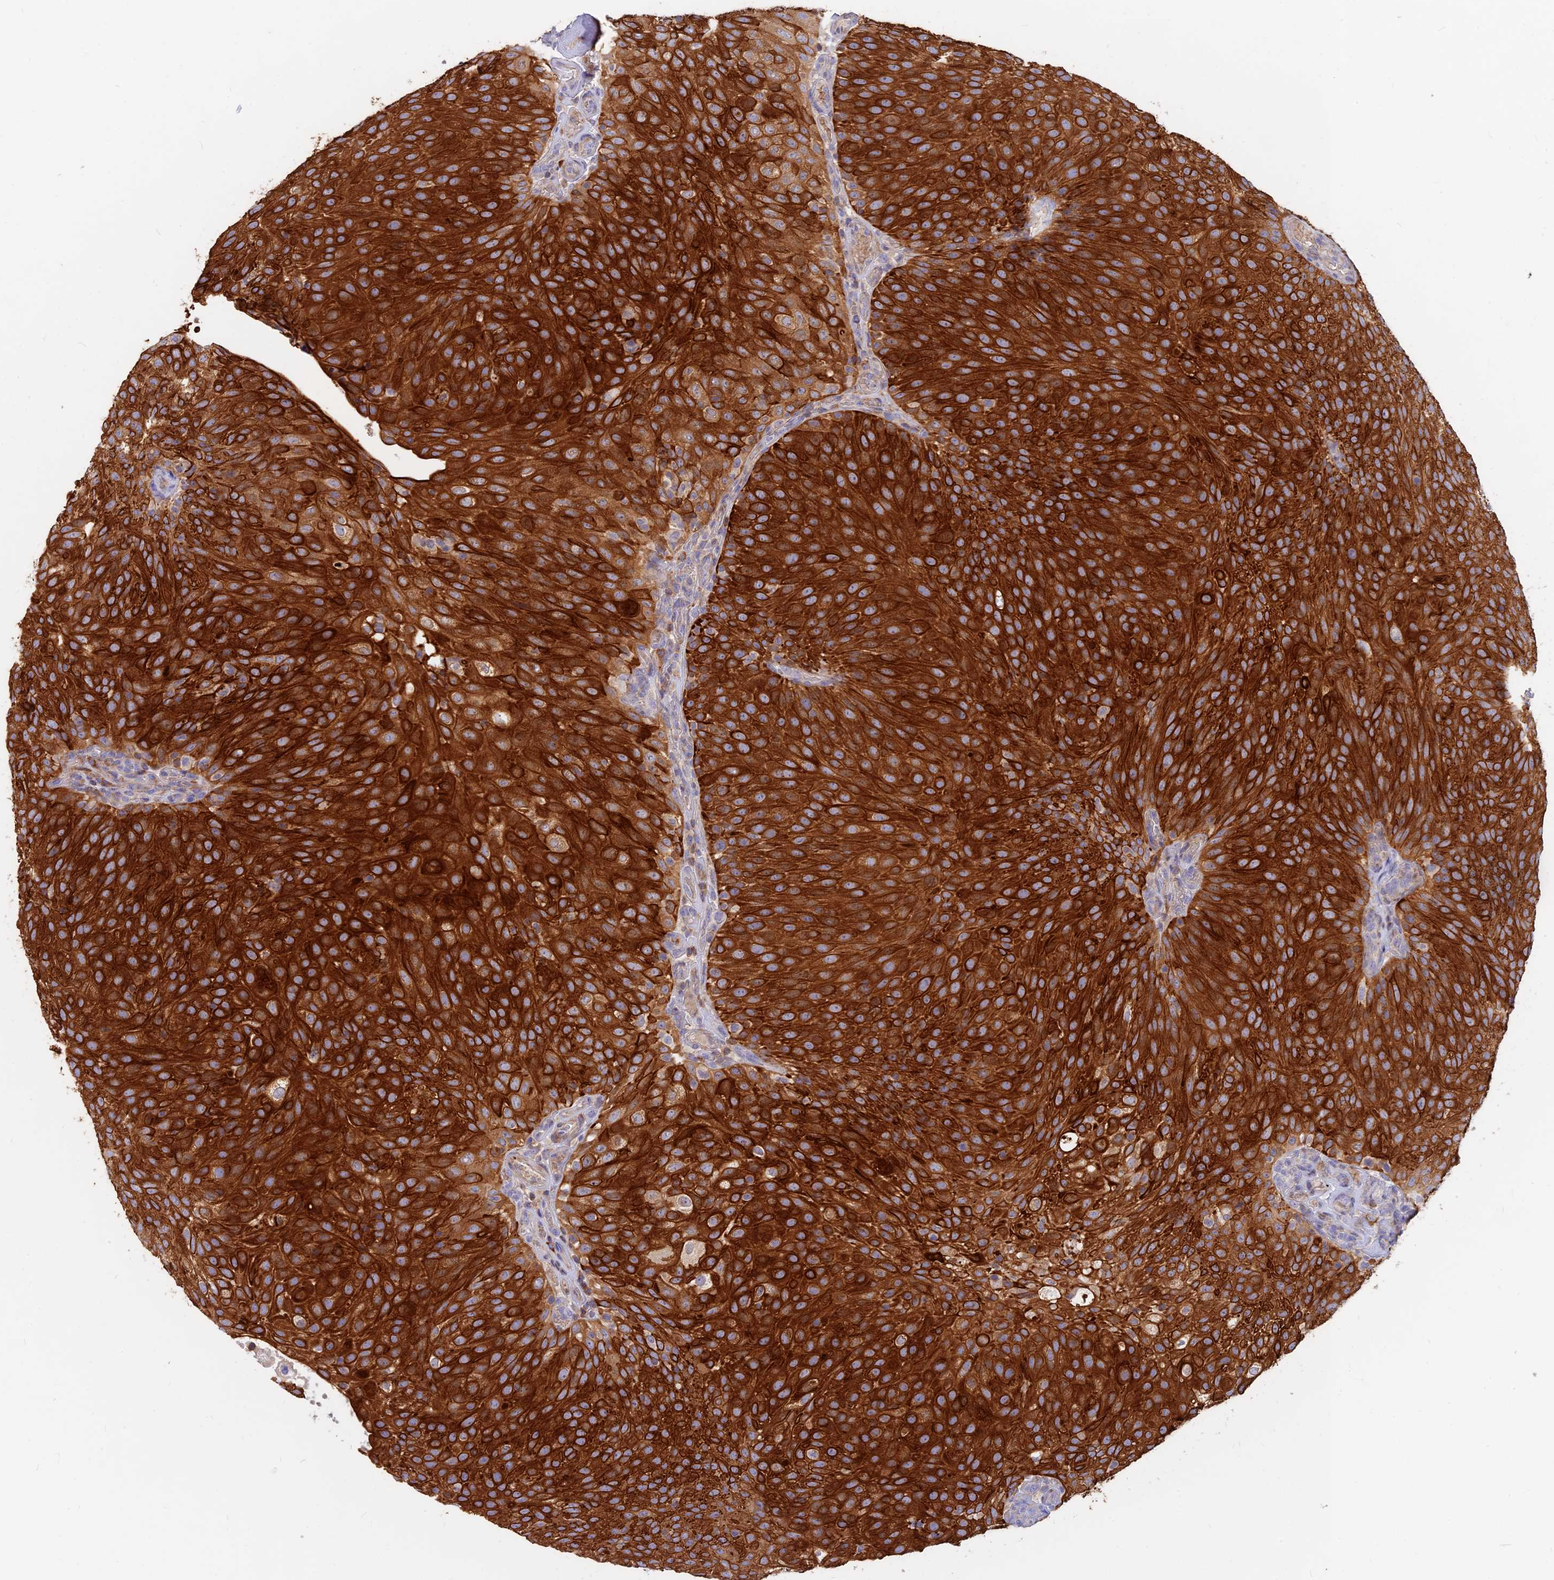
{"staining": {"intensity": "strong", "quantity": ">75%", "location": "cytoplasmic/membranous"}, "tissue": "urothelial cancer", "cell_type": "Tumor cells", "image_type": "cancer", "snomed": [{"axis": "morphology", "description": "Urothelial carcinoma, Low grade"}, {"axis": "topography", "description": "Urinary bladder"}], "caption": "A brown stain shows strong cytoplasmic/membranous expression of a protein in human low-grade urothelial carcinoma tumor cells.", "gene": "DENND2D", "patient": {"sex": "male", "age": 78}}